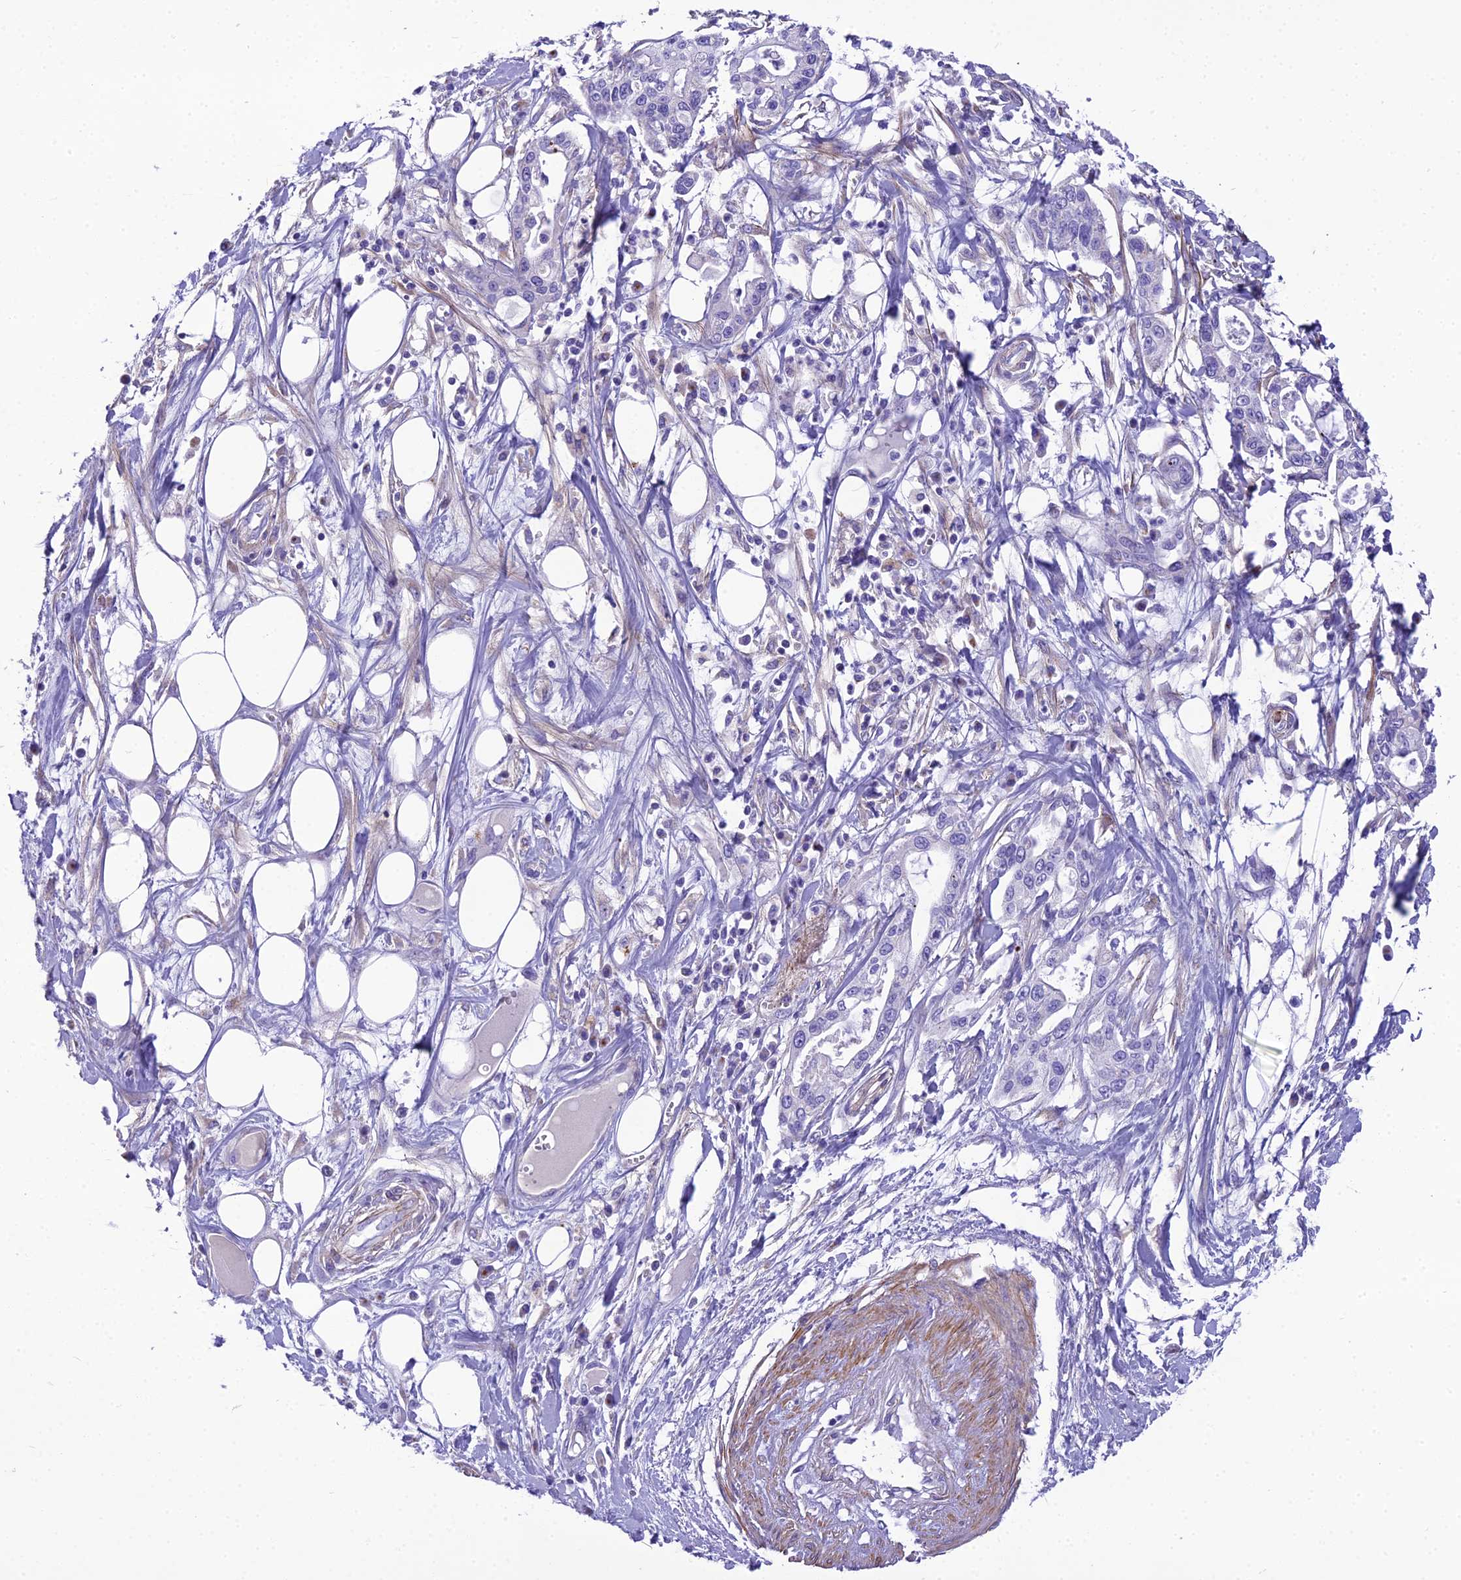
{"staining": {"intensity": "negative", "quantity": "none", "location": "none"}, "tissue": "pancreatic cancer", "cell_type": "Tumor cells", "image_type": "cancer", "snomed": [{"axis": "morphology", "description": "Adenocarcinoma, NOS"}, {"axis": "topography", "description": "Pancreas"}], "caption": "DAB (3,3'-diaminobenzidine) immunohistochemical staining of adenocarcinoma (pancreatic) reveals no significant staining in tumor cells.", "gene": "GFRA1", "patient": {"sex": "male", "age": 68}}